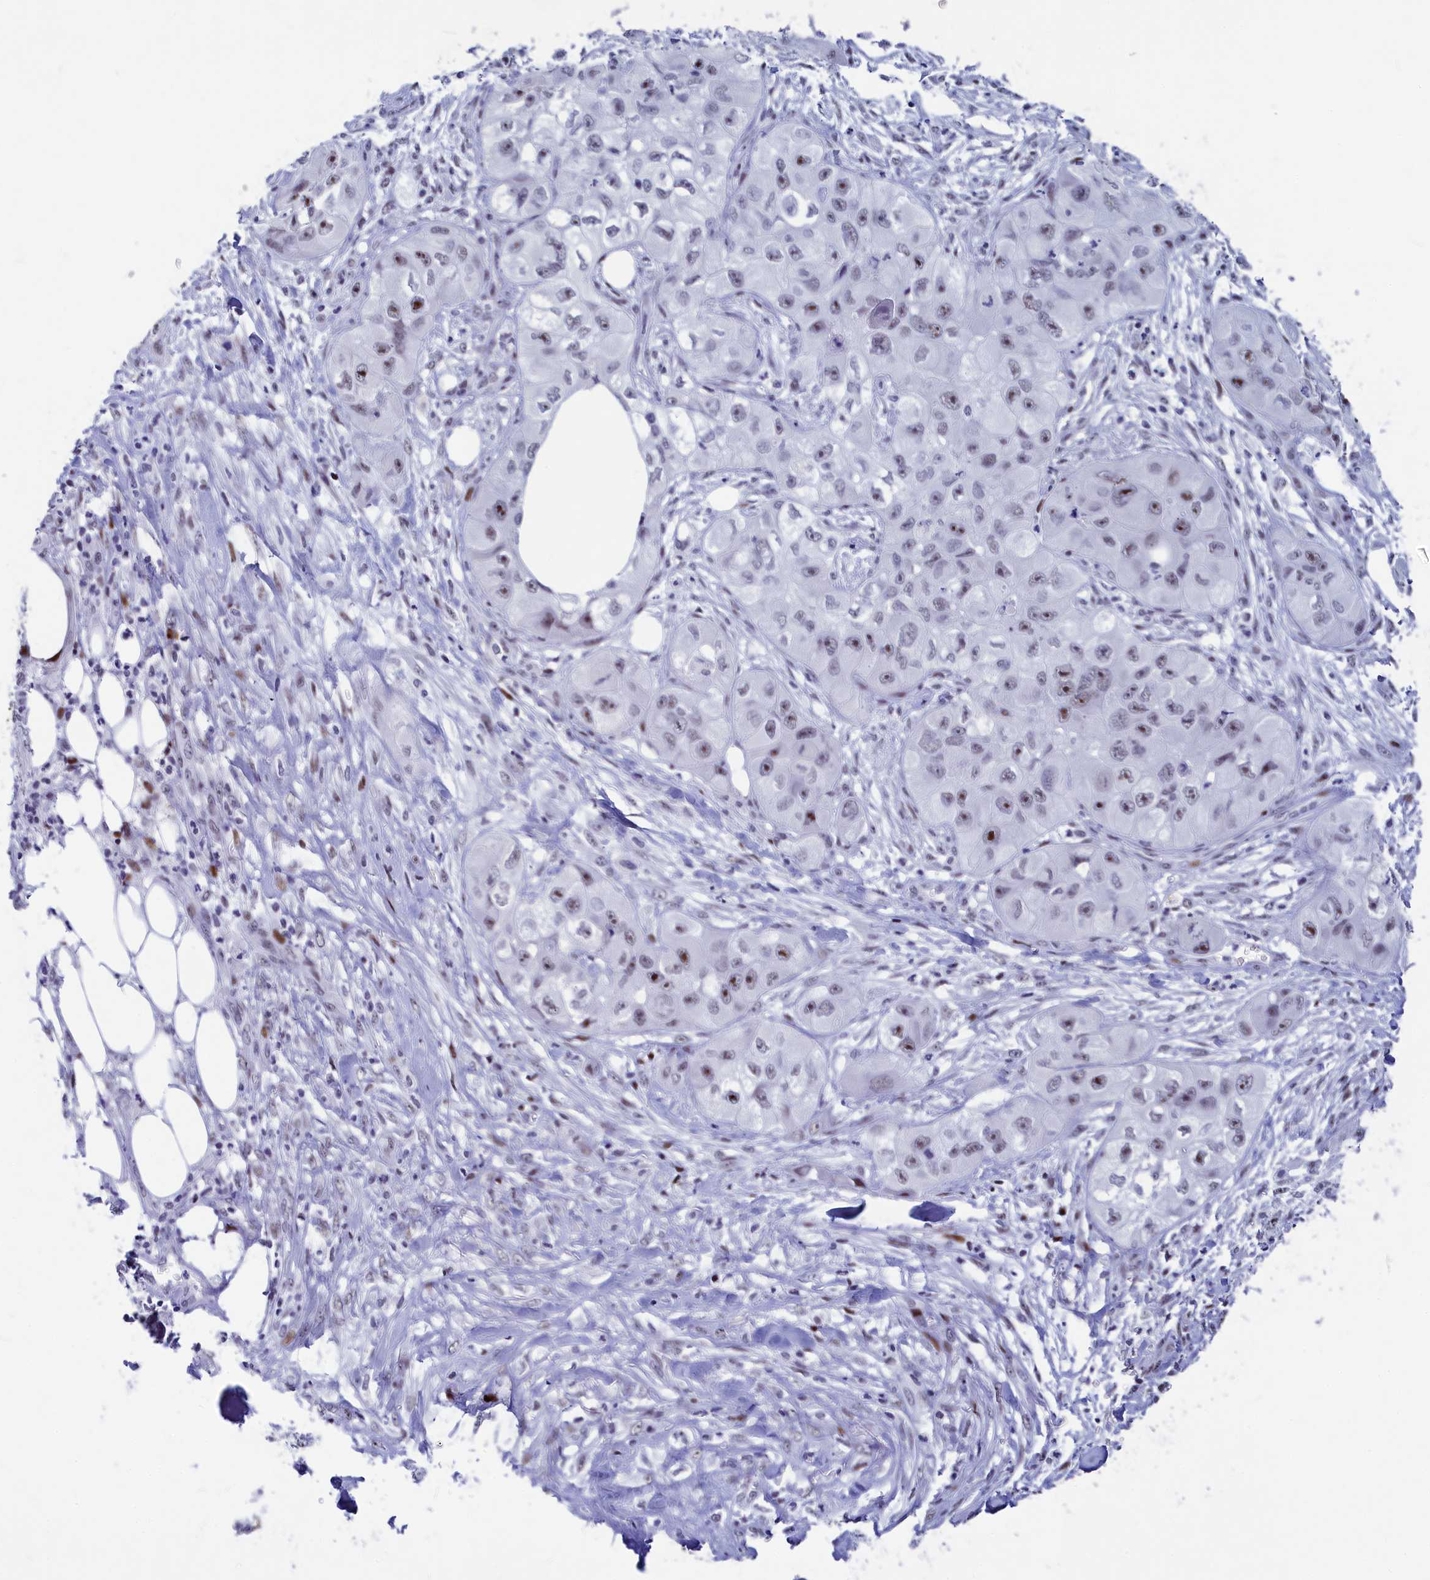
{"staining": {"intensity": "moderate", "quantity": "<25%", "location": "nuclear"}, "tissue": "skin cancer", "cell_type": "Tumor cells", "image_type": "cancer", "snomed": [{"axis": "morphology", "description": "Squamous cell carcinoma, NOS"}, {"axis": "topography", "description": "Skin"}, {"axis": "topography", "description": "Subcutis"}], "caption": "Skin cancer (squamous cell carcinoma) was stained to show a protein in brown. There is low levels of moderate nuclear positivity in approximately <25% of tumor cells.", "gene": "NSA2", "patient": {"sex": "male", "age": 73}}